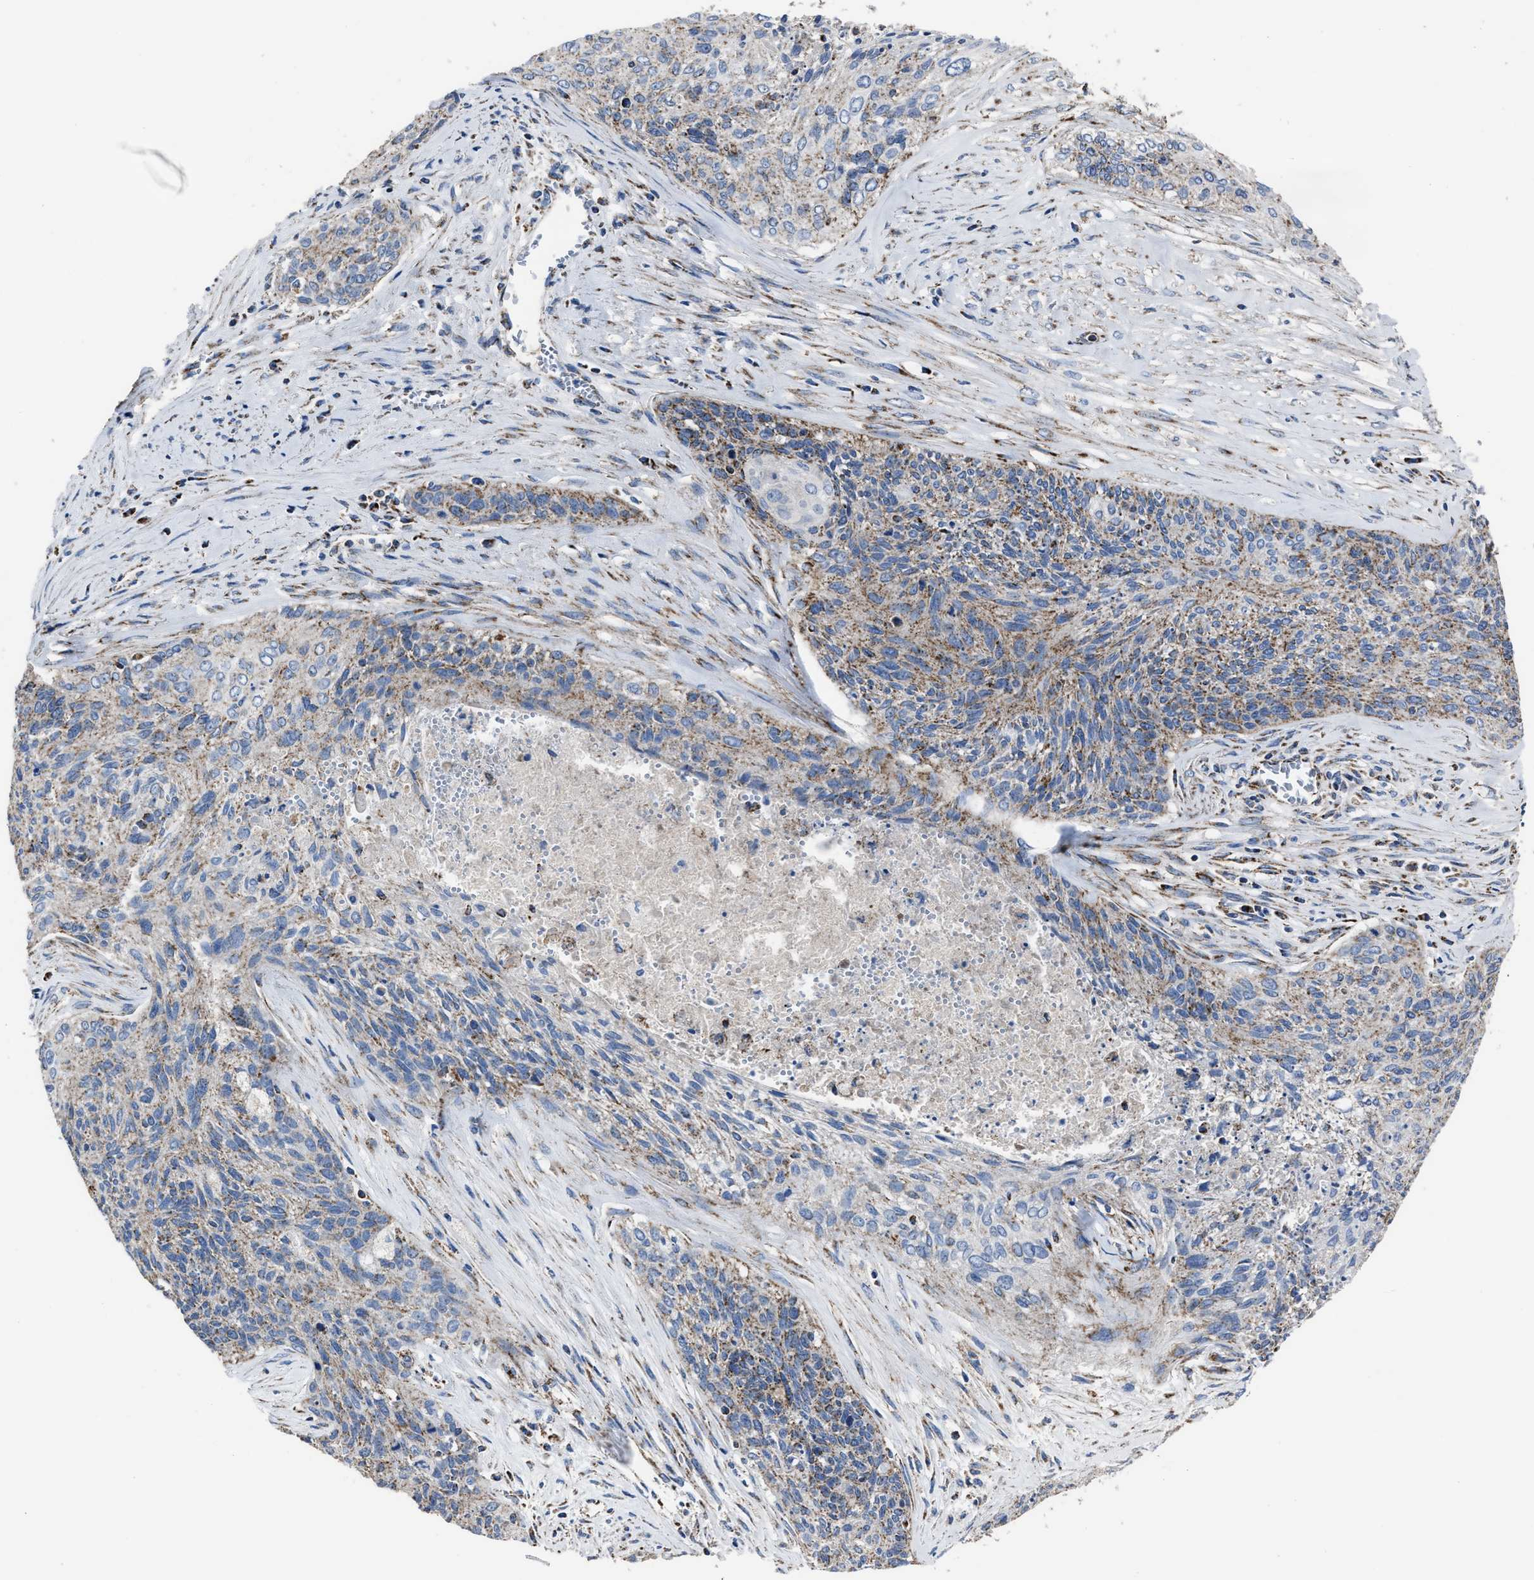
{"staining": {"intensity": "moderate", "quantity": ">75%", "location": "cytoplasmic/membranous"}, "tissue": "cervical cancer", "cell_type": "Tumor cells", "image_type": "cancer", "snomed": [{"axis": "morphology", "description": "Squamous cell carcinoma, NOS"}, {"axis": "topography", "description": "Cervix"}], "caption": "Cervical cancer stained for a protein (brown) exhibits moderate cytoplasmic/membranous positive positivity in approximately >75% of tumor cells.", "gene": "NDUFV3", "patient": {"sex": "female", "age": 55}}